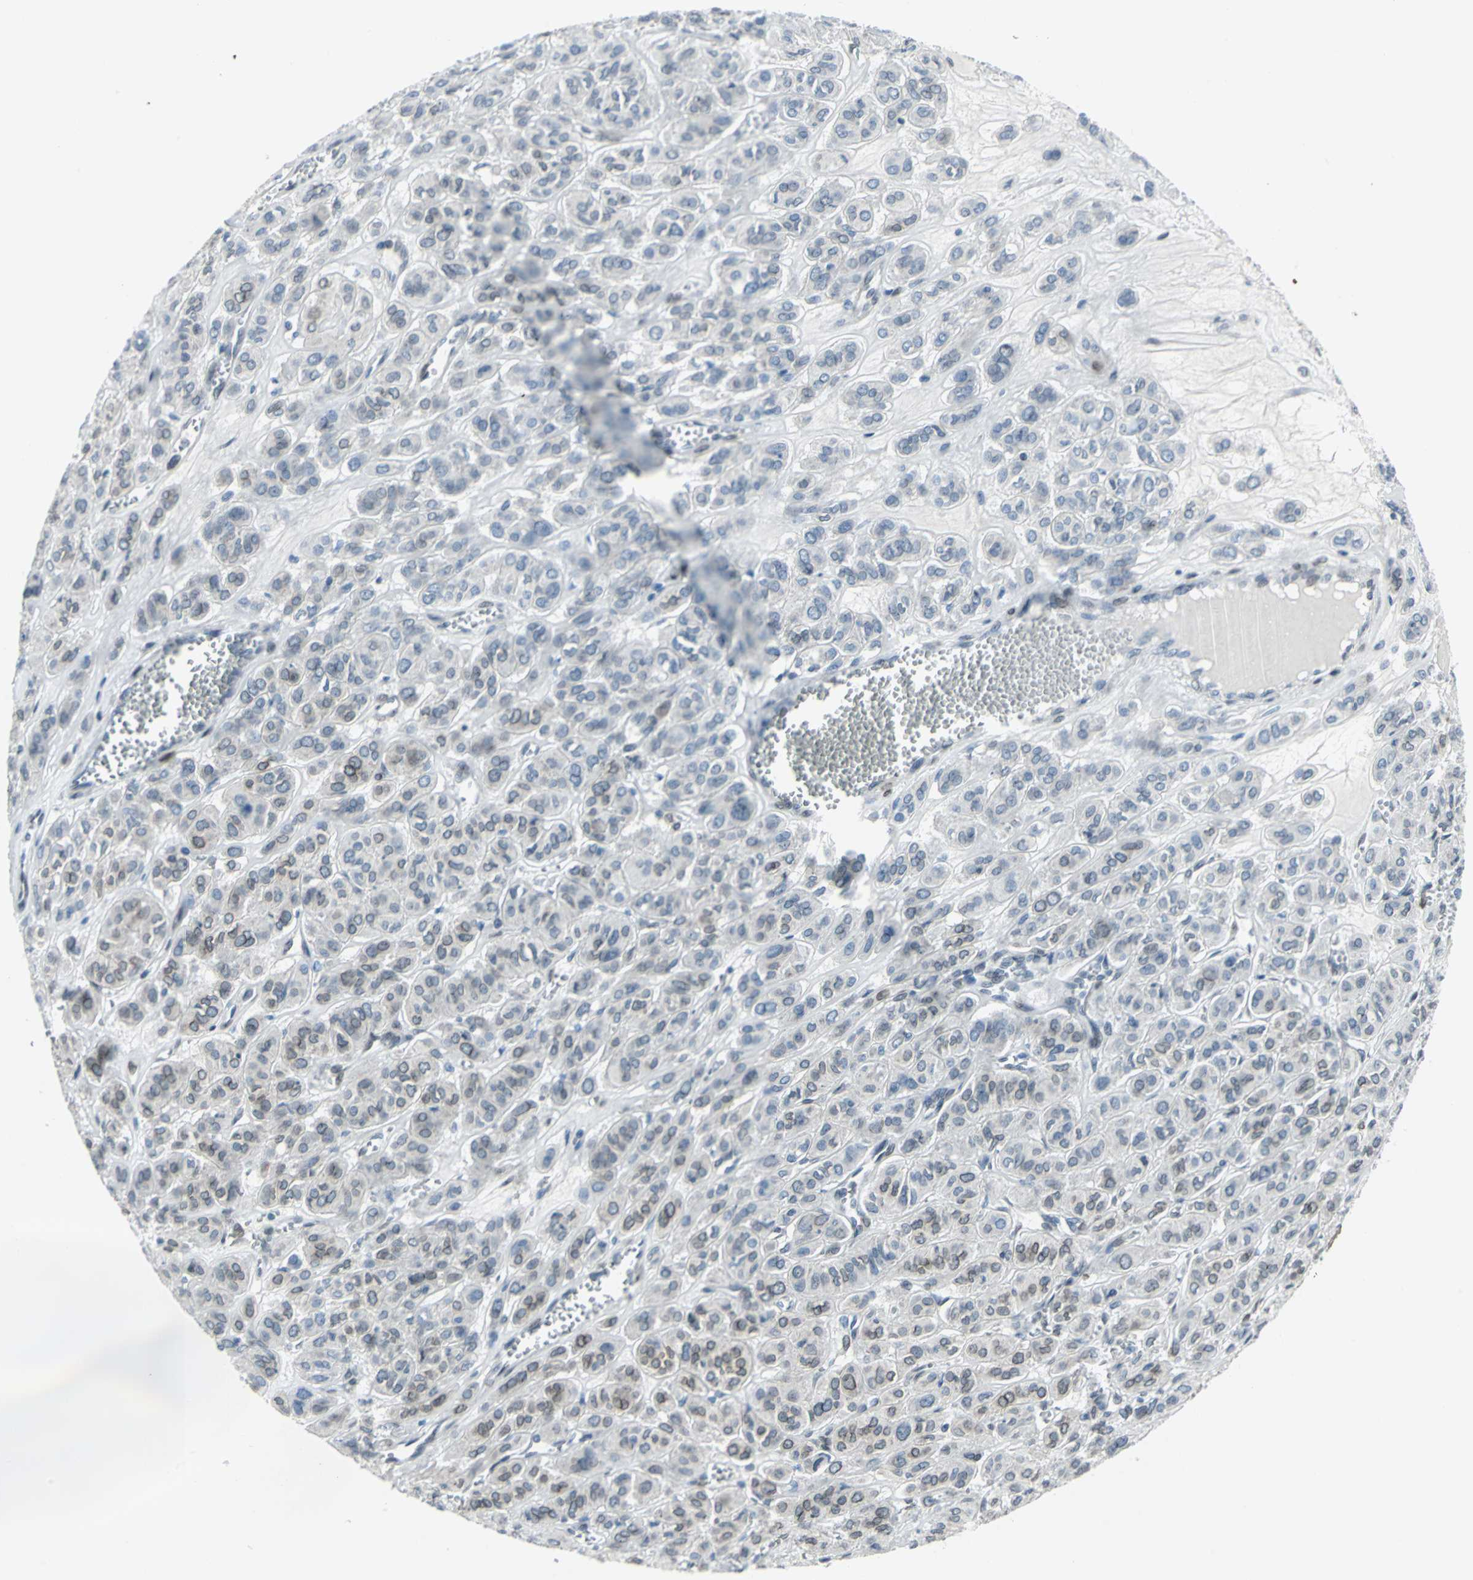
{"staining": {"intensity": "weak", "quantity": "<25%", "location": "cytoplasmic/membranous,nuclear"}, "tissue": "thyroid cancer", "cell_type": "Tumor cells", "image_type": "cancer", "snomed": [{"axis": "morphology", "description": "Follicular adenoma carcinoma, NOS"}, {"axis": "topography", "description": "Thyroid gland"}], "caption": "DAB (3,3'-diaminobenzidine) immunohistochemical staining of follicular adenoma carcinoma (thyroid) shows no significant staining in tumor cells.", "gene": "SNUPN", "patient": {"sex": "female", "age": 71}}